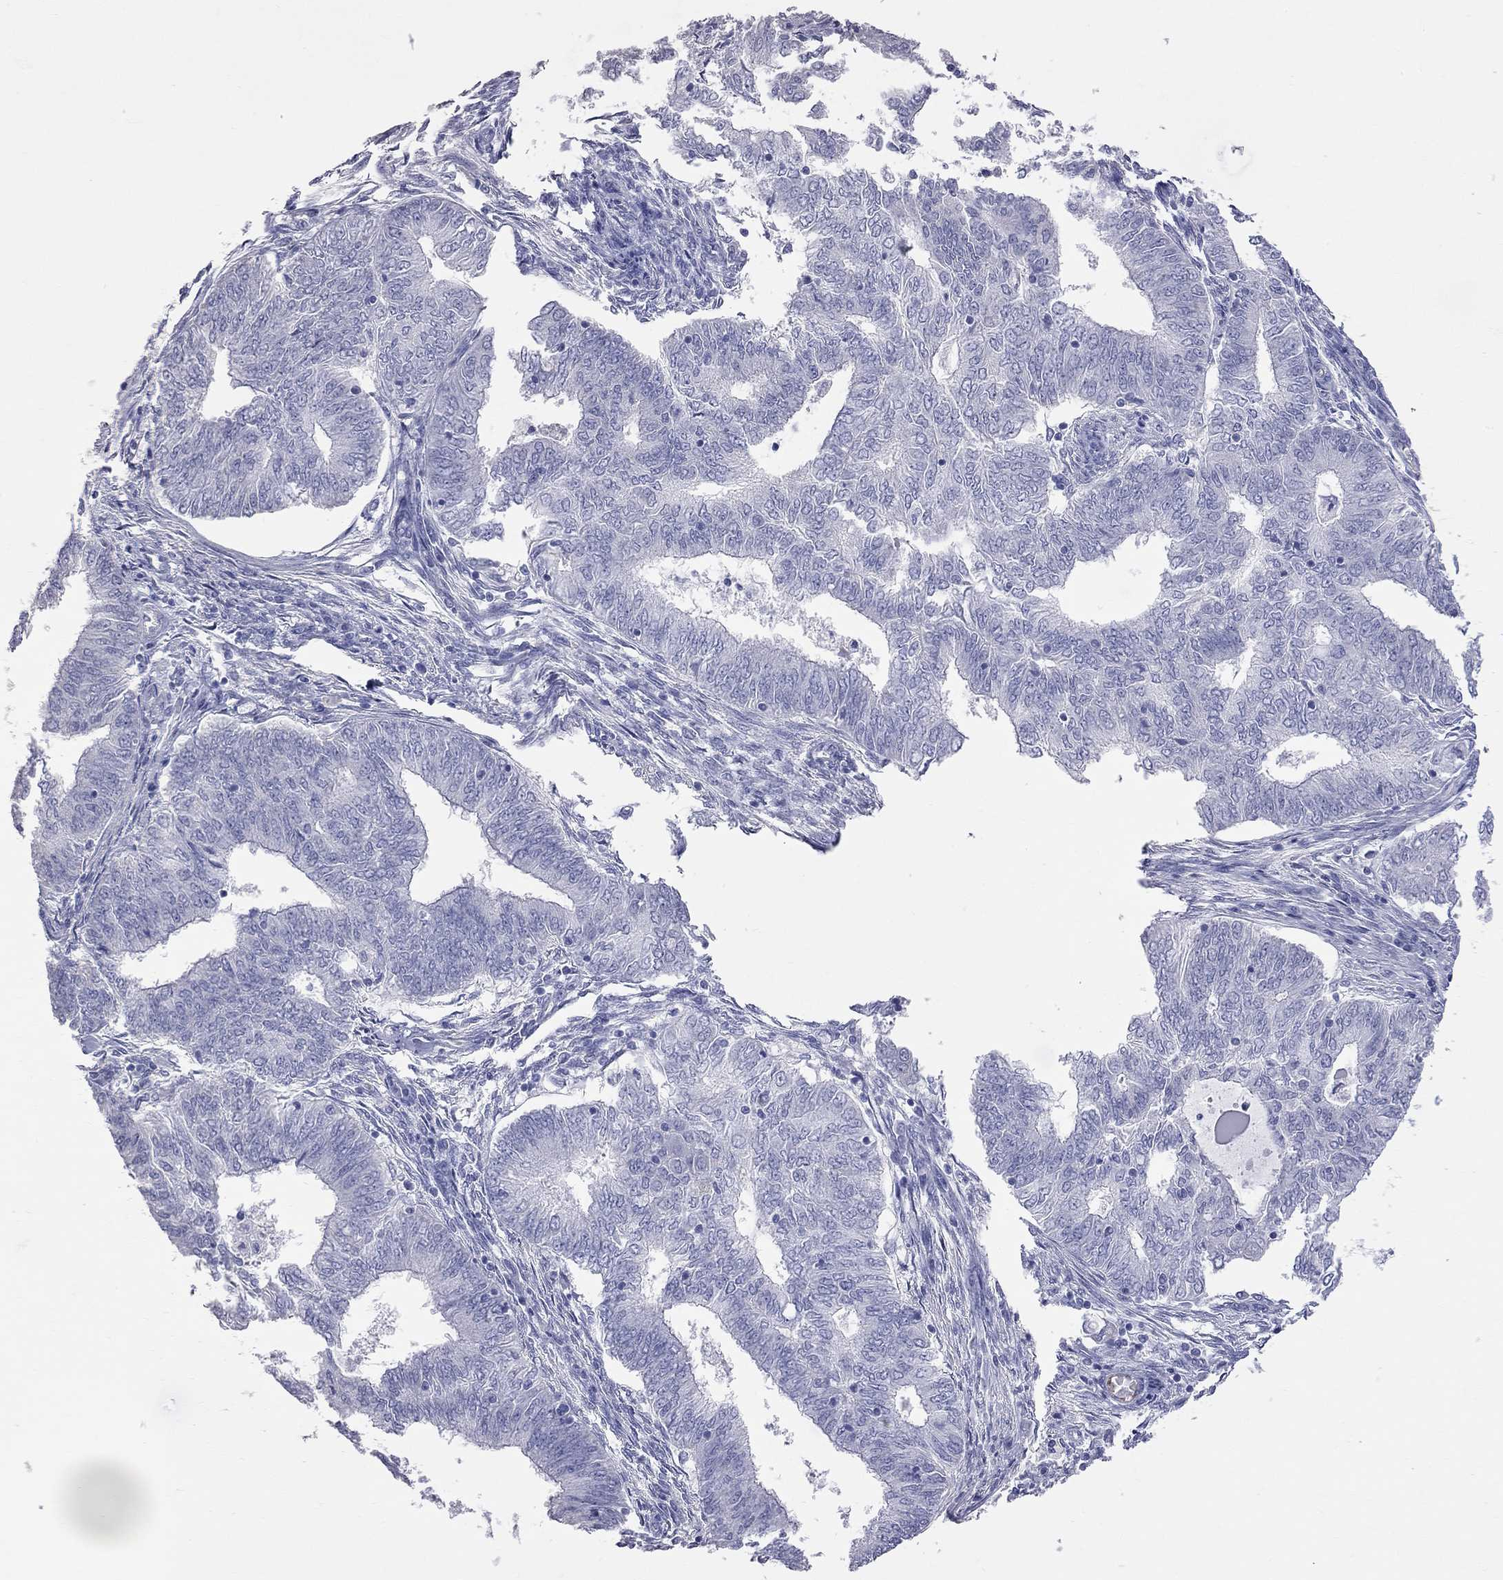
{"staining": {"intensity": "negative", "quantity": "none", "location": "none"}, "tissue": "endometrial cancer", "cell_type": "Tumor cells", "image_type": "cancer", "snomed": [{"axis": "morphology", "description": "Adenocarcinoma, NOS"}, {"axis": "topography", "description": "Endometrium"}], "caption": "Photomicrograph shows no protein positivity in tumor cells of adenocarcinoma (endometrial) tissue.", "gene": "KCND2", "patient": {"sex": "female", "age": 62}}